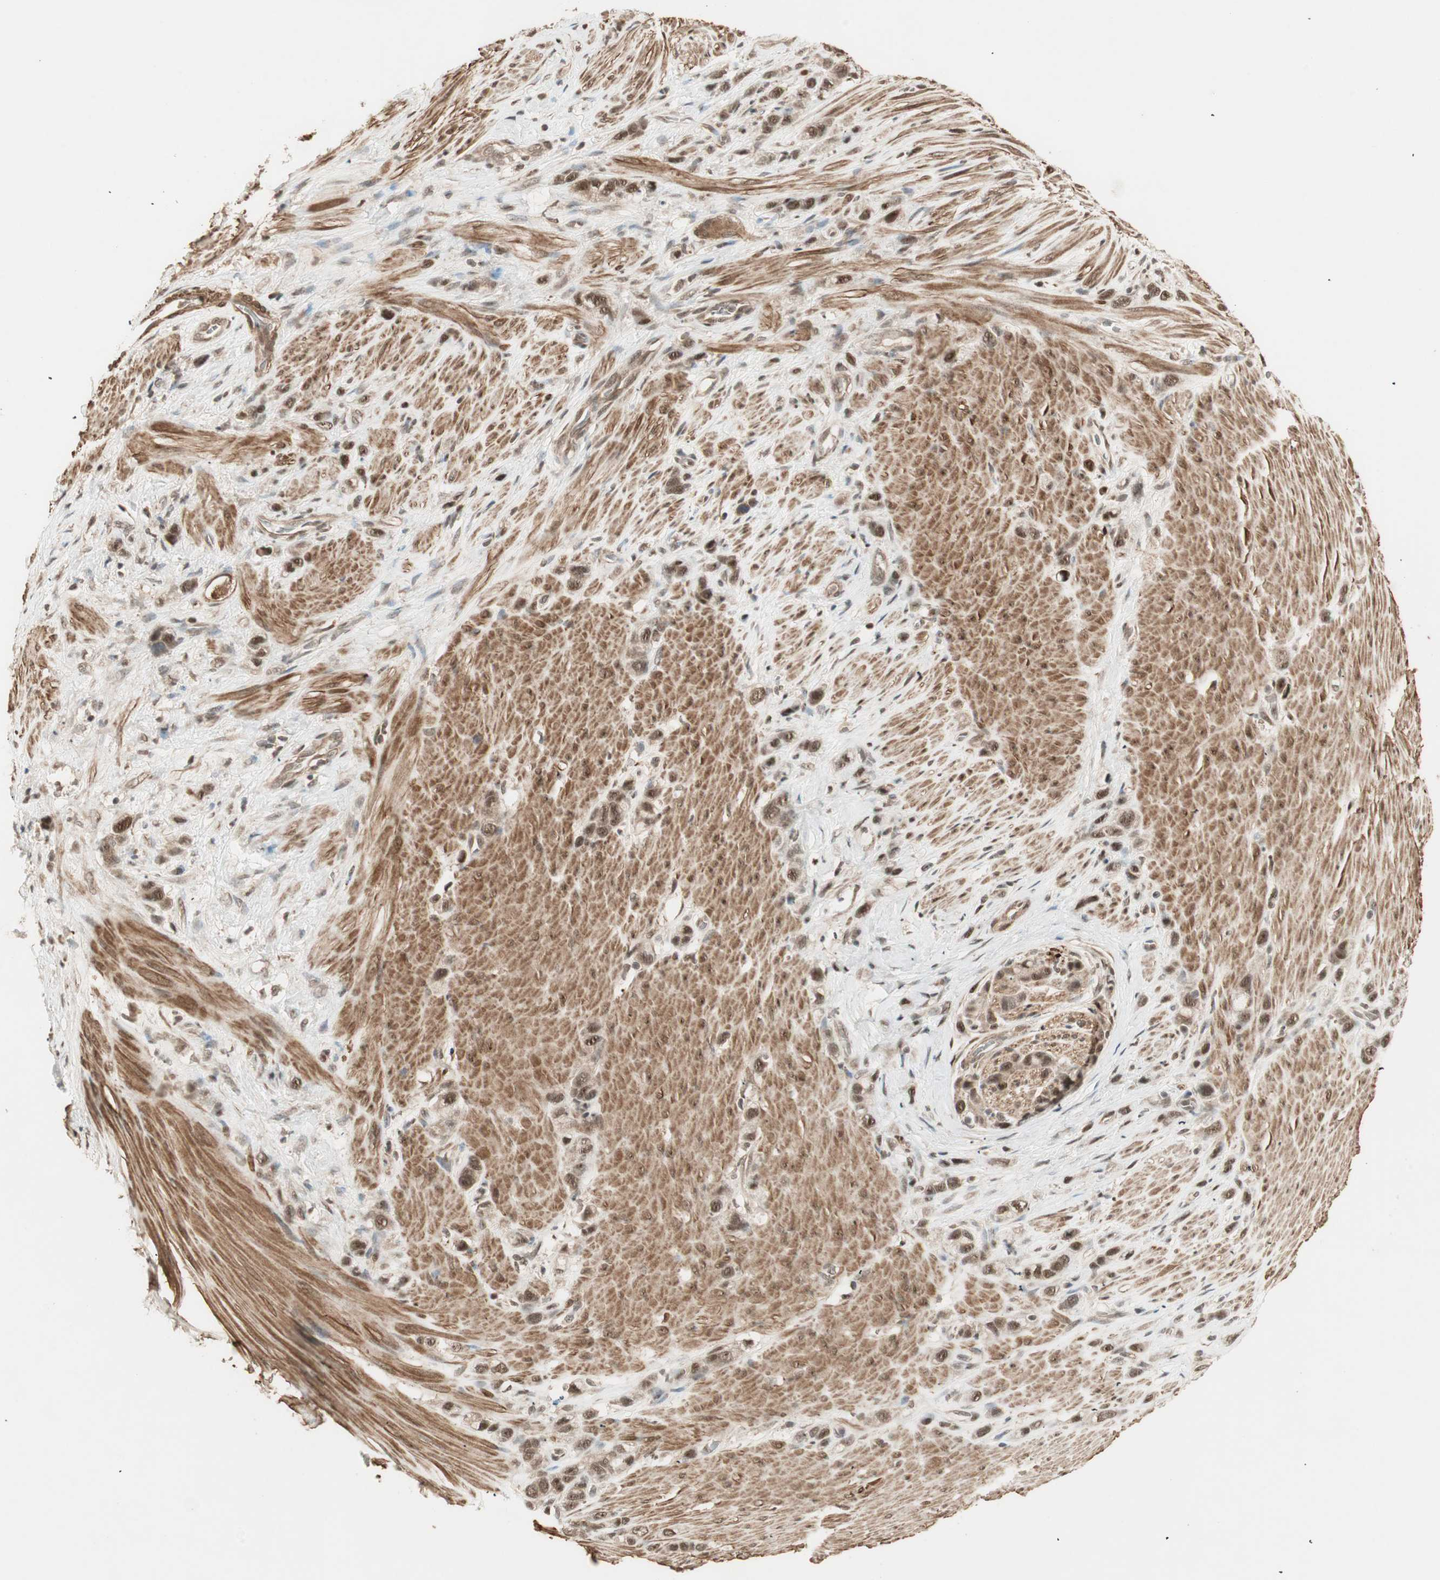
{"staining": {"intensity": "moderate", "quantity": ">75%", "location": "cytoplasmic/membranous,nuclear"}, "tissue": "stomach cancer", "cell_type": "Tumor cells", "image_type": "cancer", "snomed": [{"axis": "morphology", "description": "Normal tissue, NOS"}, {"axis": "morphology", "description": "Adenocarcinoma, NOS"}, {"axis": "morphology", "description": "Adenocarcinoma, High grade"}, {"axis": "topography", "description": "Stomach, upper"}, {"axis": "topography", "description": "Stomach"}], "caption": "Protein staining shows moderate cytoplasmic/membranous and nuclear staining in about >75% of tumor cells in stomach cancer (adenocarcinoma). The staining was performed using DAB (3,3'-diaminobenzidine) to visualize the protein expression in brown, while the nuclei were stained in blue with hematoxylin (Magnification: 20x).", "gene": "ZSCAN31", "patient": {"sex": "female", "age": 65}}